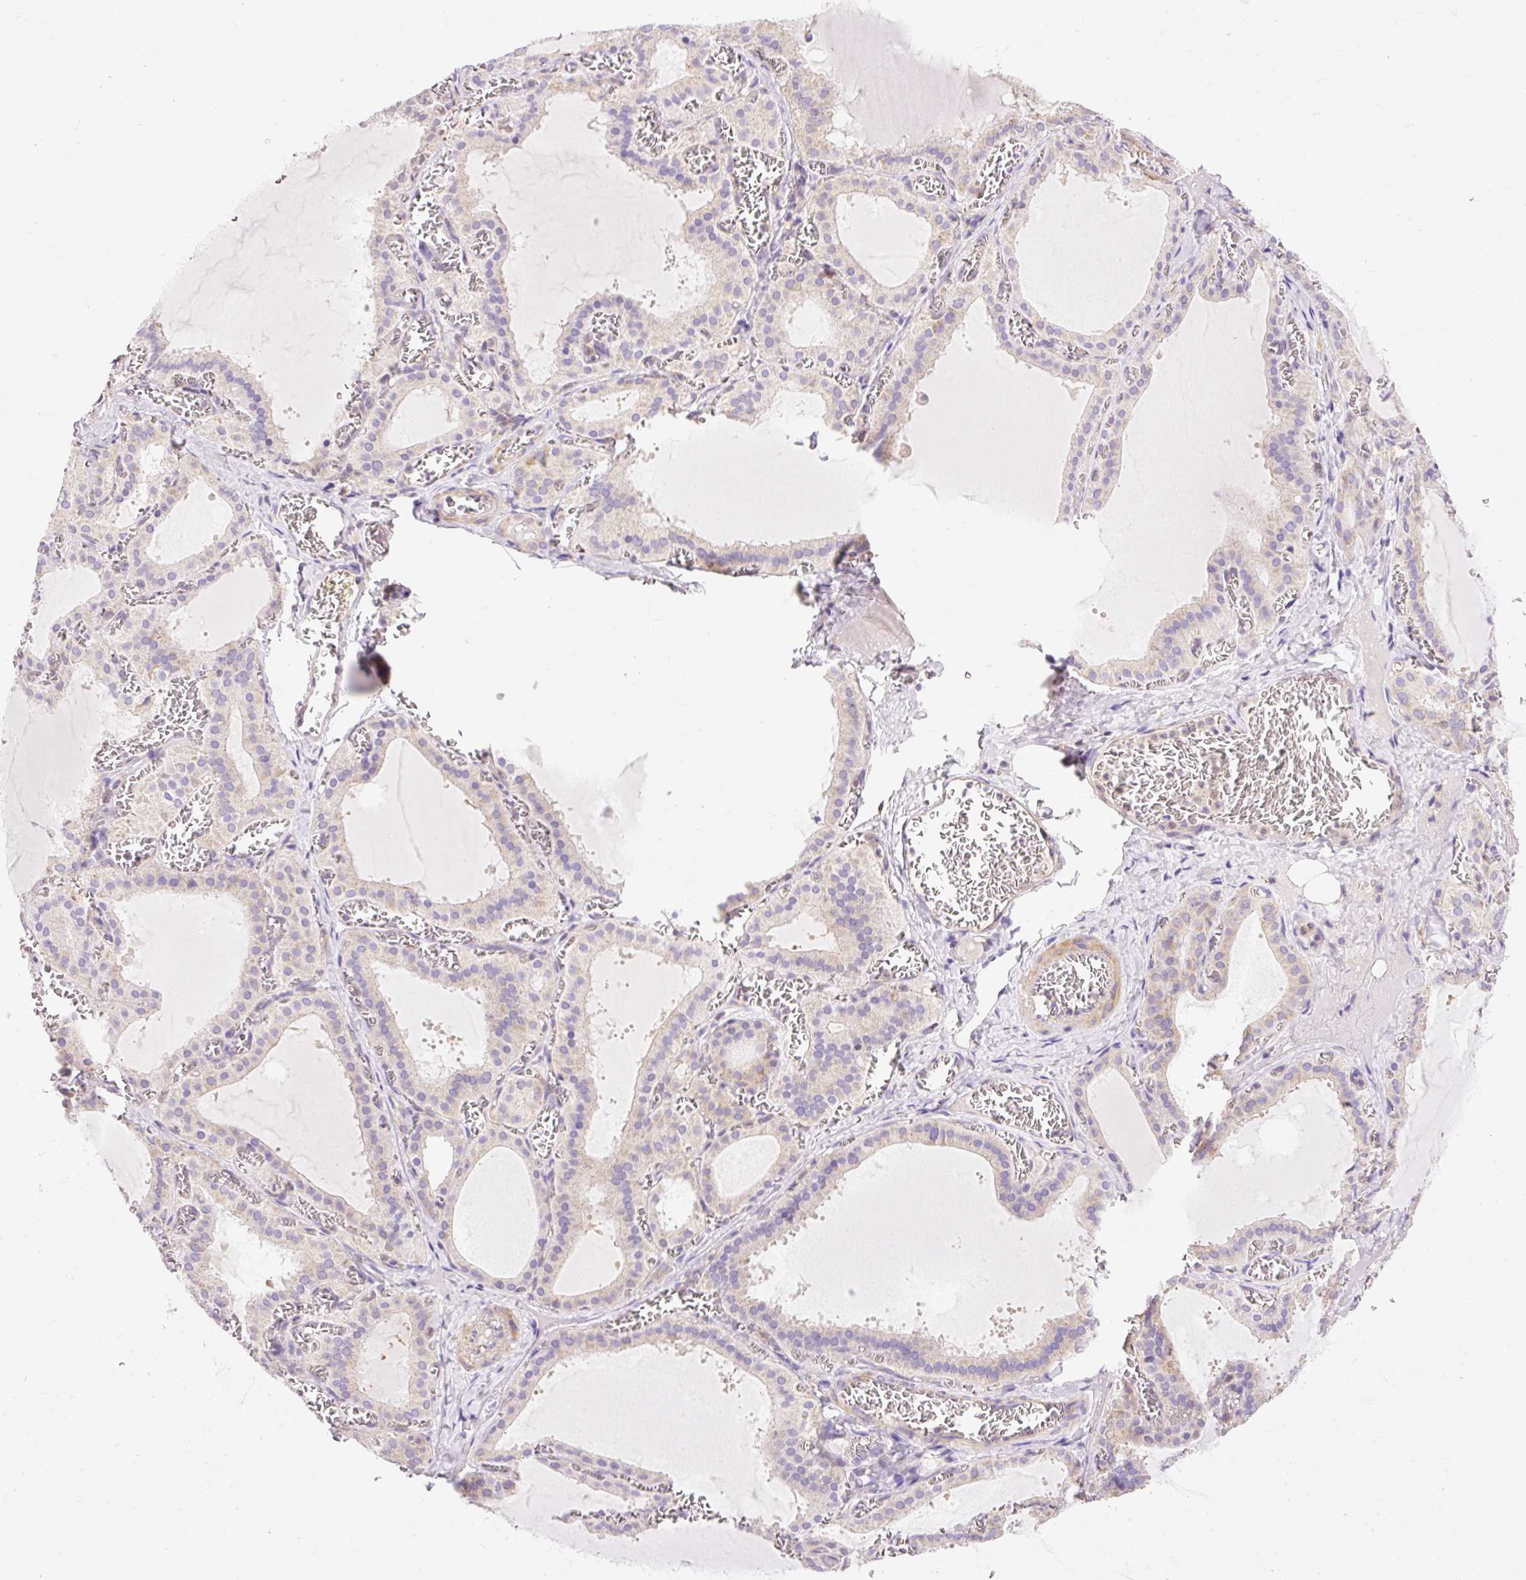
{"staining": {"intensity": "moderate", "quantity": "<25%", "location": "cytoplasmic/membranous"}, "tissue": "thyroid gland", "cell_type": "Glandular cells", "image_type": "normal", "snomed": [{"axis": "morphology", "description": "Normal tissue, NOS"}, {"axis": "topography", "description": "Thyroid gland"}], "caption": "Normal thyroid gland shows moderate cytoplasmic/membranous positivity in approximately <25% of glandular cells (IHC, brightfield microscopy, high magnification)..", "gene": "IMMT", "patient": {"sex": "female", "age": 30}}